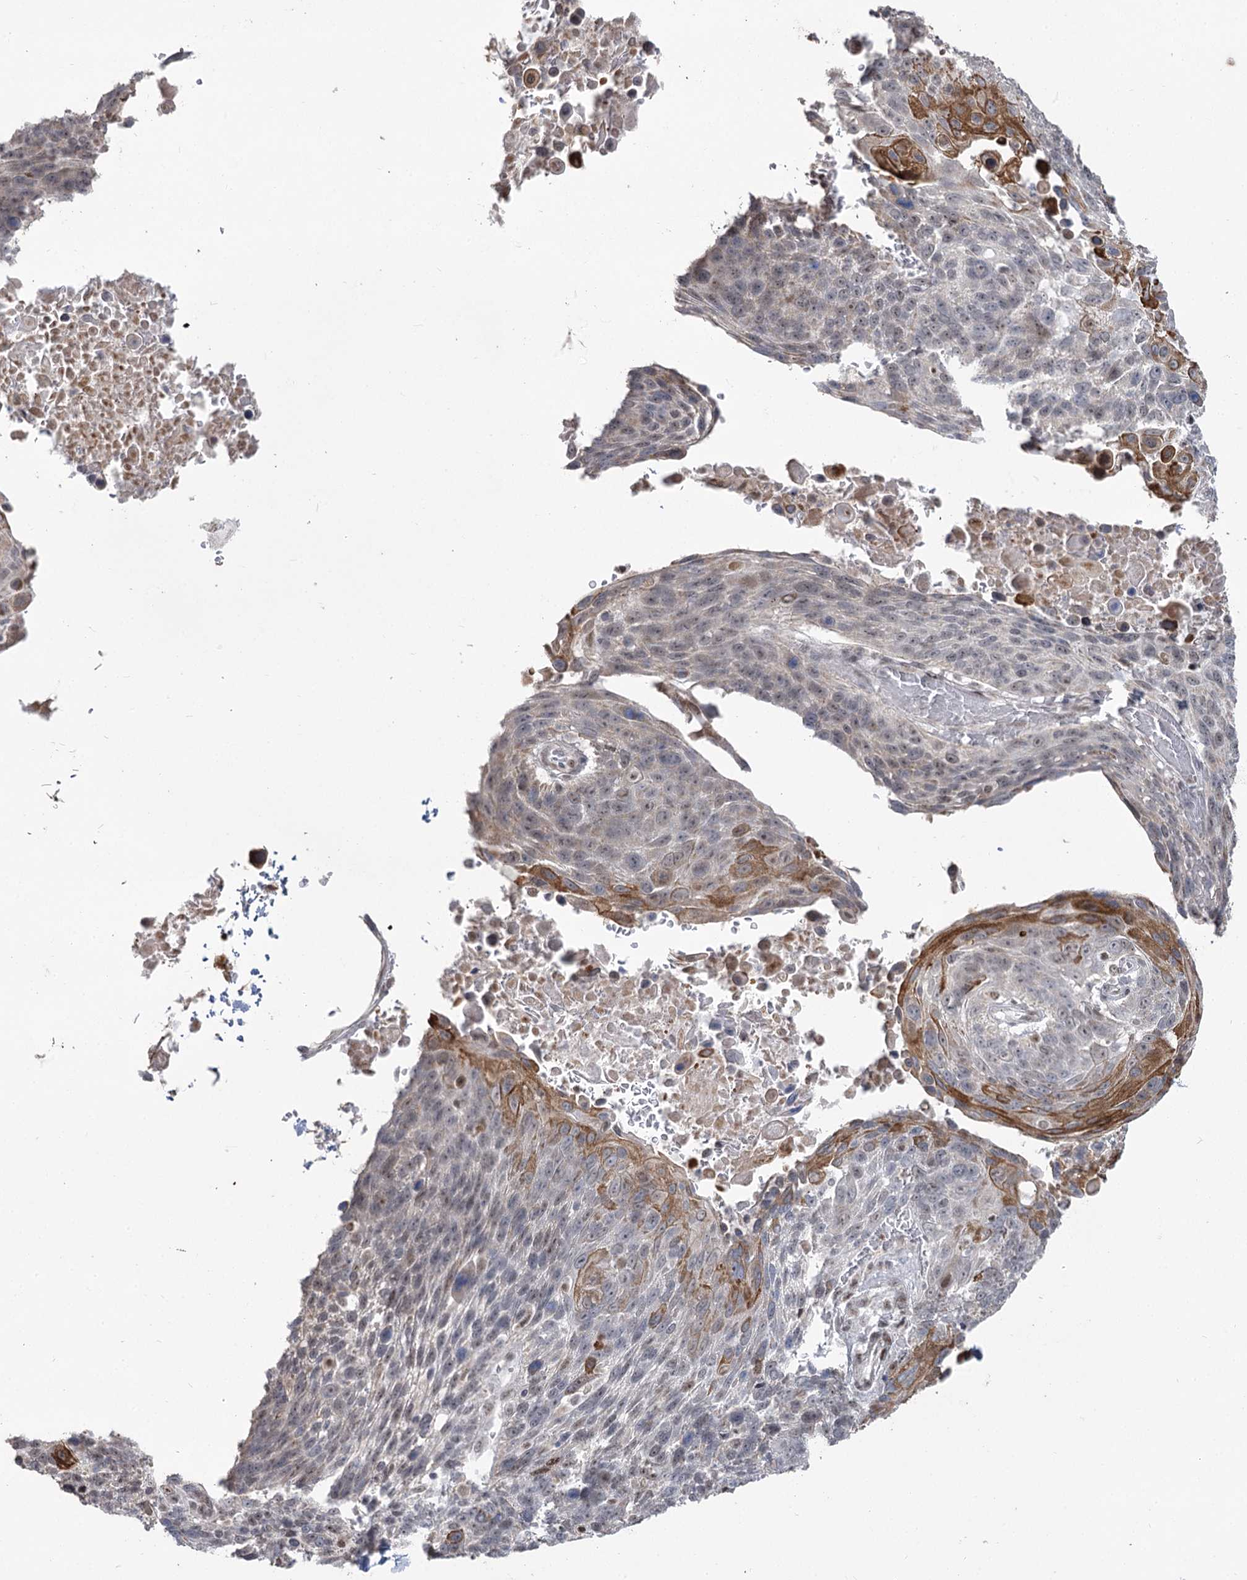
{"staining": {"intensity": "moderate", "quantity": "<25%", "location": "cytoplasmic/membranous"}, "tissue": "lung cancer", "cell_type": "Tumor cells", "image_type": "cancer", "snomed": [{"axis": "morphology", "description": "Squamous cell carcinoma, NOS"}, {"axis": "topography", "description": "Lung"}], "caption": "High-magnification brightfield microscopy of lung squamous cell carcinoma stained with DAB (3,3'-diaminobenzidine) (brown) and counterstained with hematoxylin (blue). tumor cells exhibit moderate cytoplasmic/membranous positivity is identified in about<25% of cells.", "gene": "RUFY4", "patient": {"sex": "male", "age": 66}}